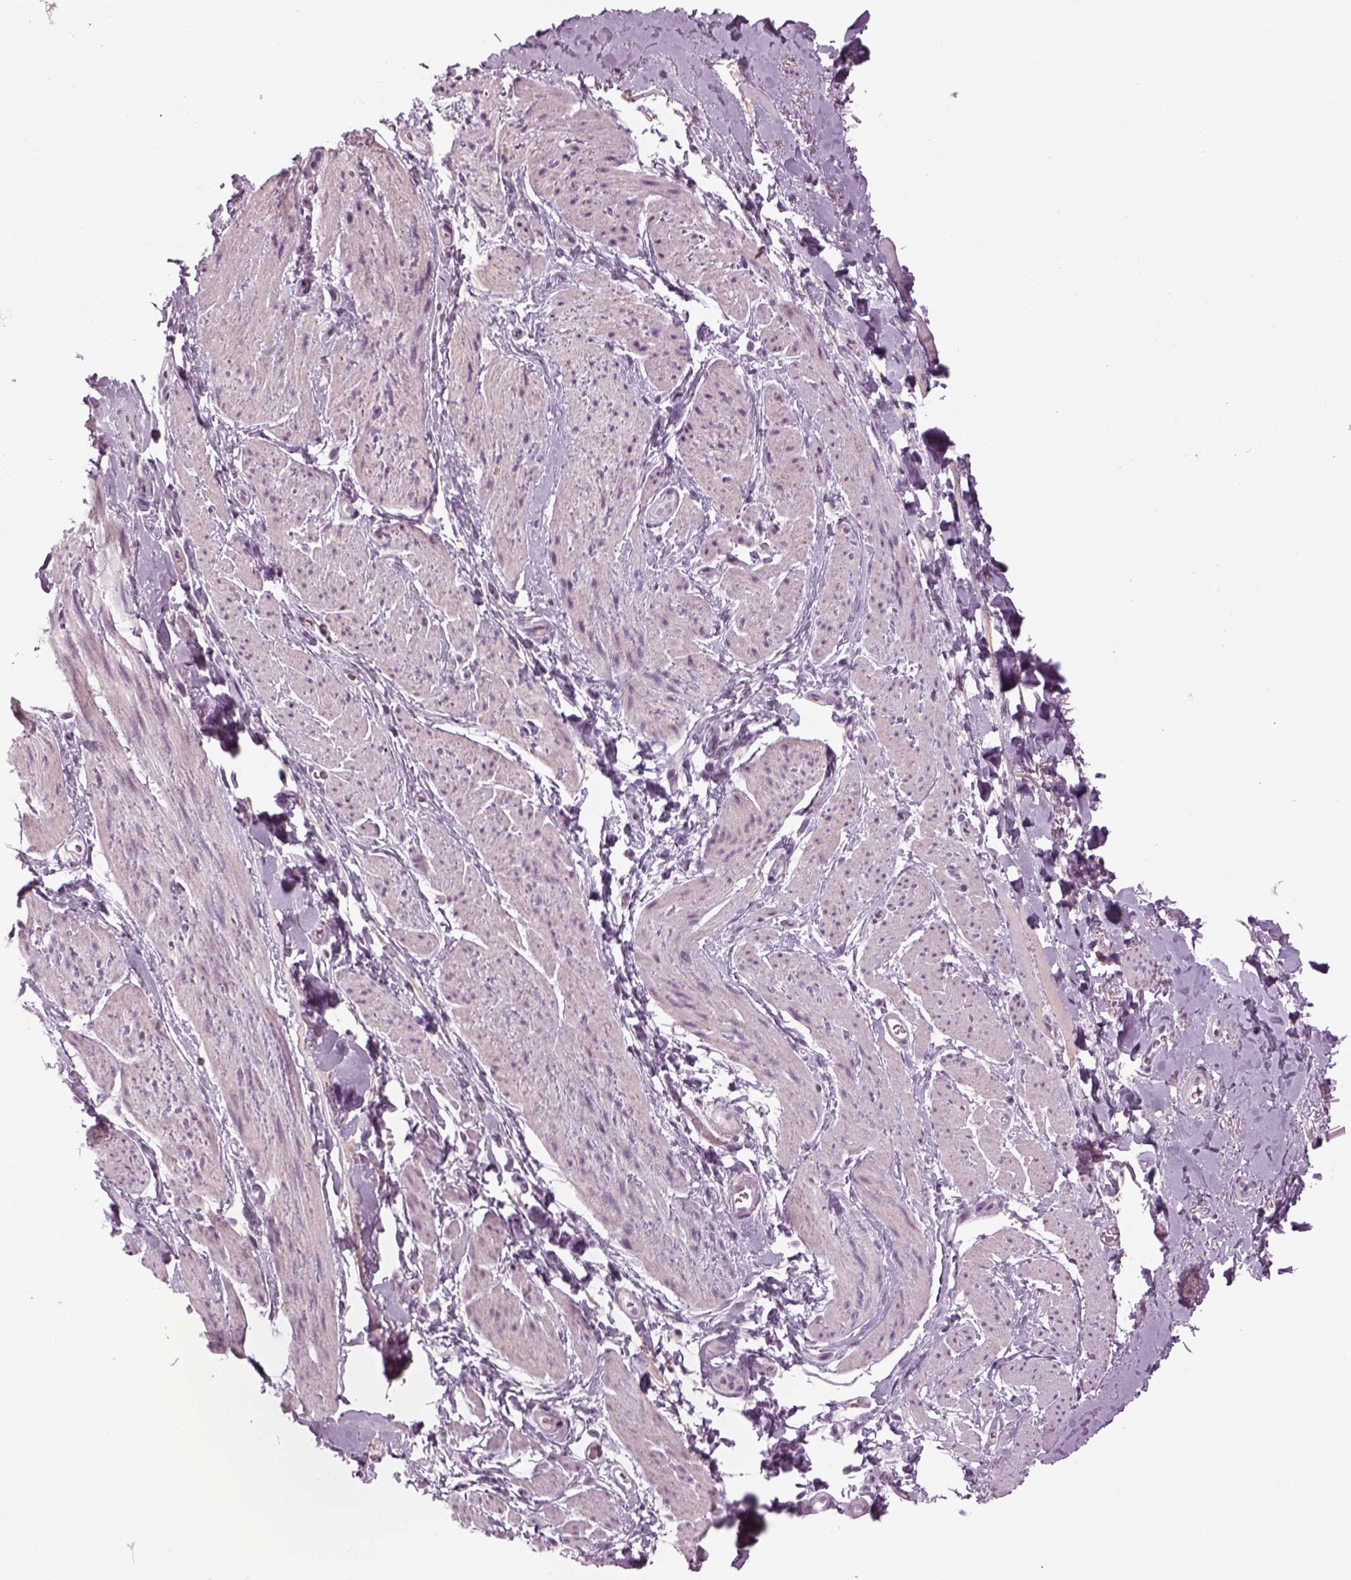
{"staining": {"intensity": "negative", "quantity": "none", "location": "none"}, "tissue": "adipose tissue", "cell_type": "Adipocytes", "image_type": "normal", "snomed": [{"axis": "morphology", "description": "Normal tissue, NOS"}, {"axis": "topography", "description": "Anal"}, {"axis": "topography", "description": "Peripheral nerve tissue"}], "caption": "The image displays no staining of adipocytes in unremarkable adipose tissue.", "gene": "LRRIQ3", "patient": {"sex": "male", "age": 53}}